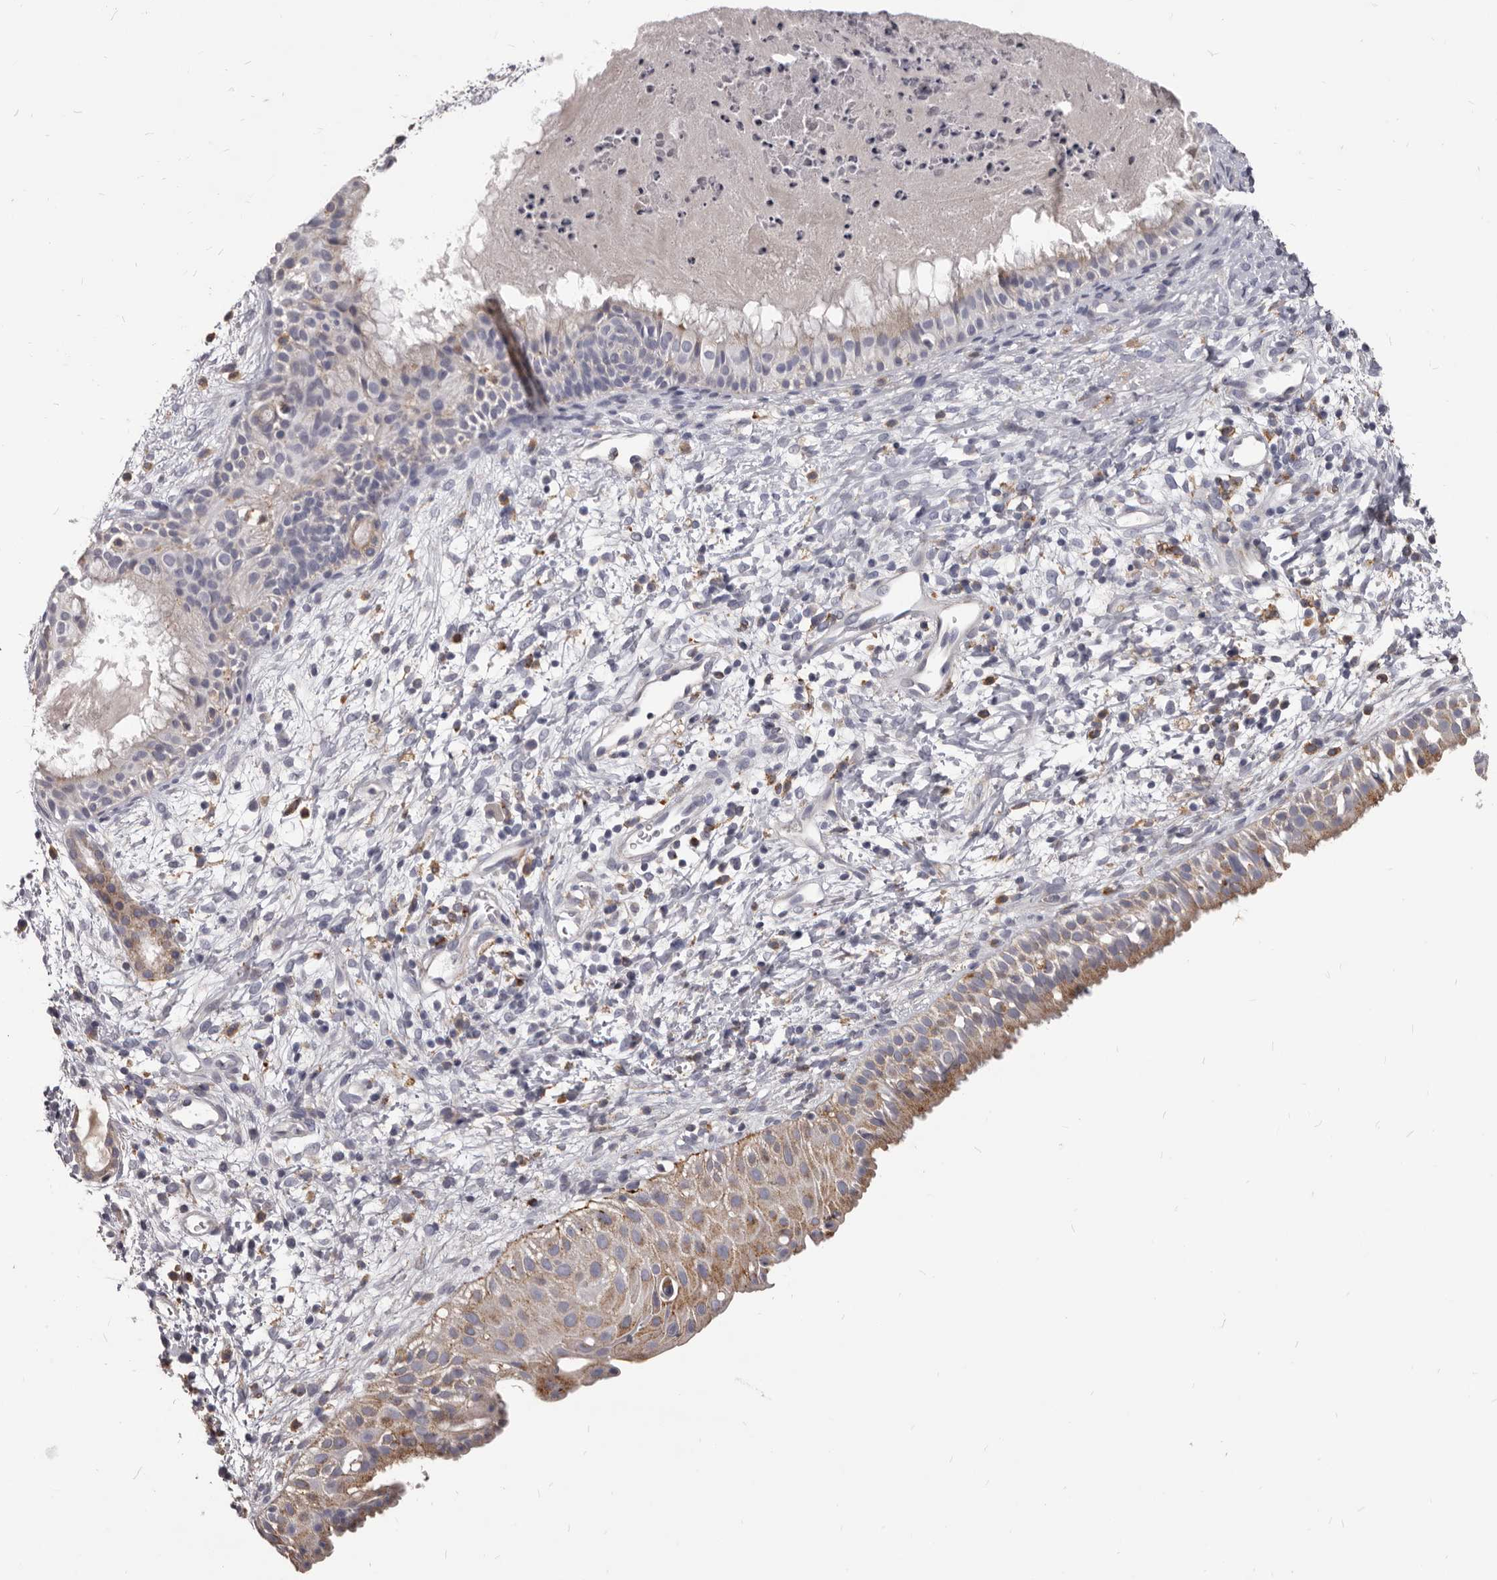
{"staining": {"intensity": "weak", "quantity": "25%-75%", "location": "cytoplasmic/membranous"}, "tissue": "nasopharynx", "cell_type": "Respiratory epithelial cells", "image_type": "normal", "snomed": [{"axis": "morphology", "description": "Normal tissue, NOS"}, {"axis": "topography", "description": "Nasopharynx"}], "caption": "Immunohistochemical staining of unremarkable nasopharynx shows low levels of weak cytoplasmic/membranous staining in approximately 25%-75% of respiratory epithelial cells.", "gene": "PI4K2A", "patient": {"sex": "male", "age": 22}}